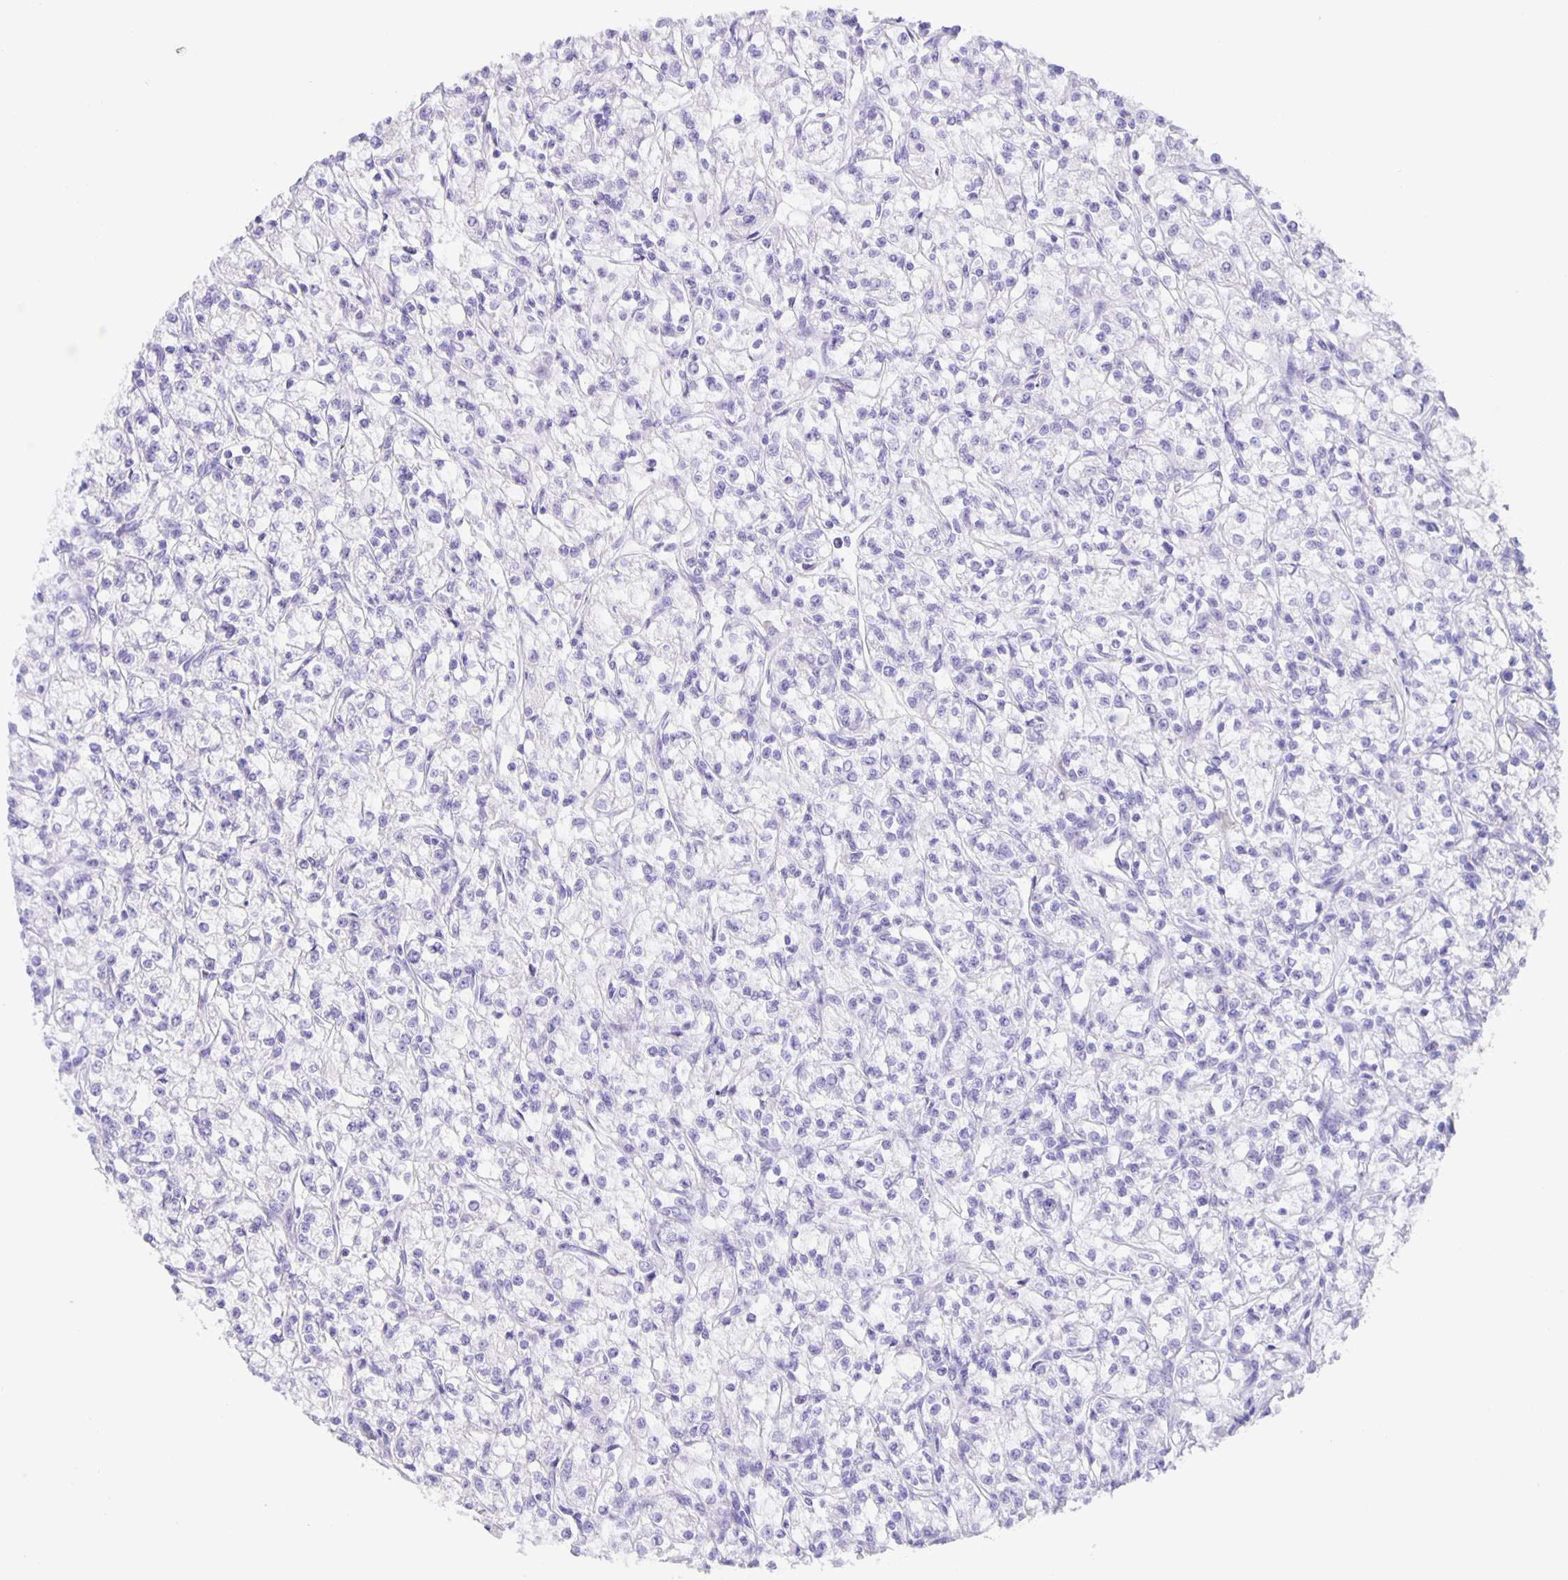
{"staining": {"intensity": "negative", "quantity": "none", "location": "none"}, "tissue": "renal cancer", "cell_type": "Tumor cells", "image_type": "cancer", "snomed": [{"axis": "morphology", "description": "Adenocarcinoma, NOS"}, {"axis": "topography", "description": "Kidney"}], "caption": "Renal cancer was stained to show a protein in brown. There is no significant expression in tumor cells.", "gene": "GUCA2A", "patient": {"sex": "female", "age": 59}}